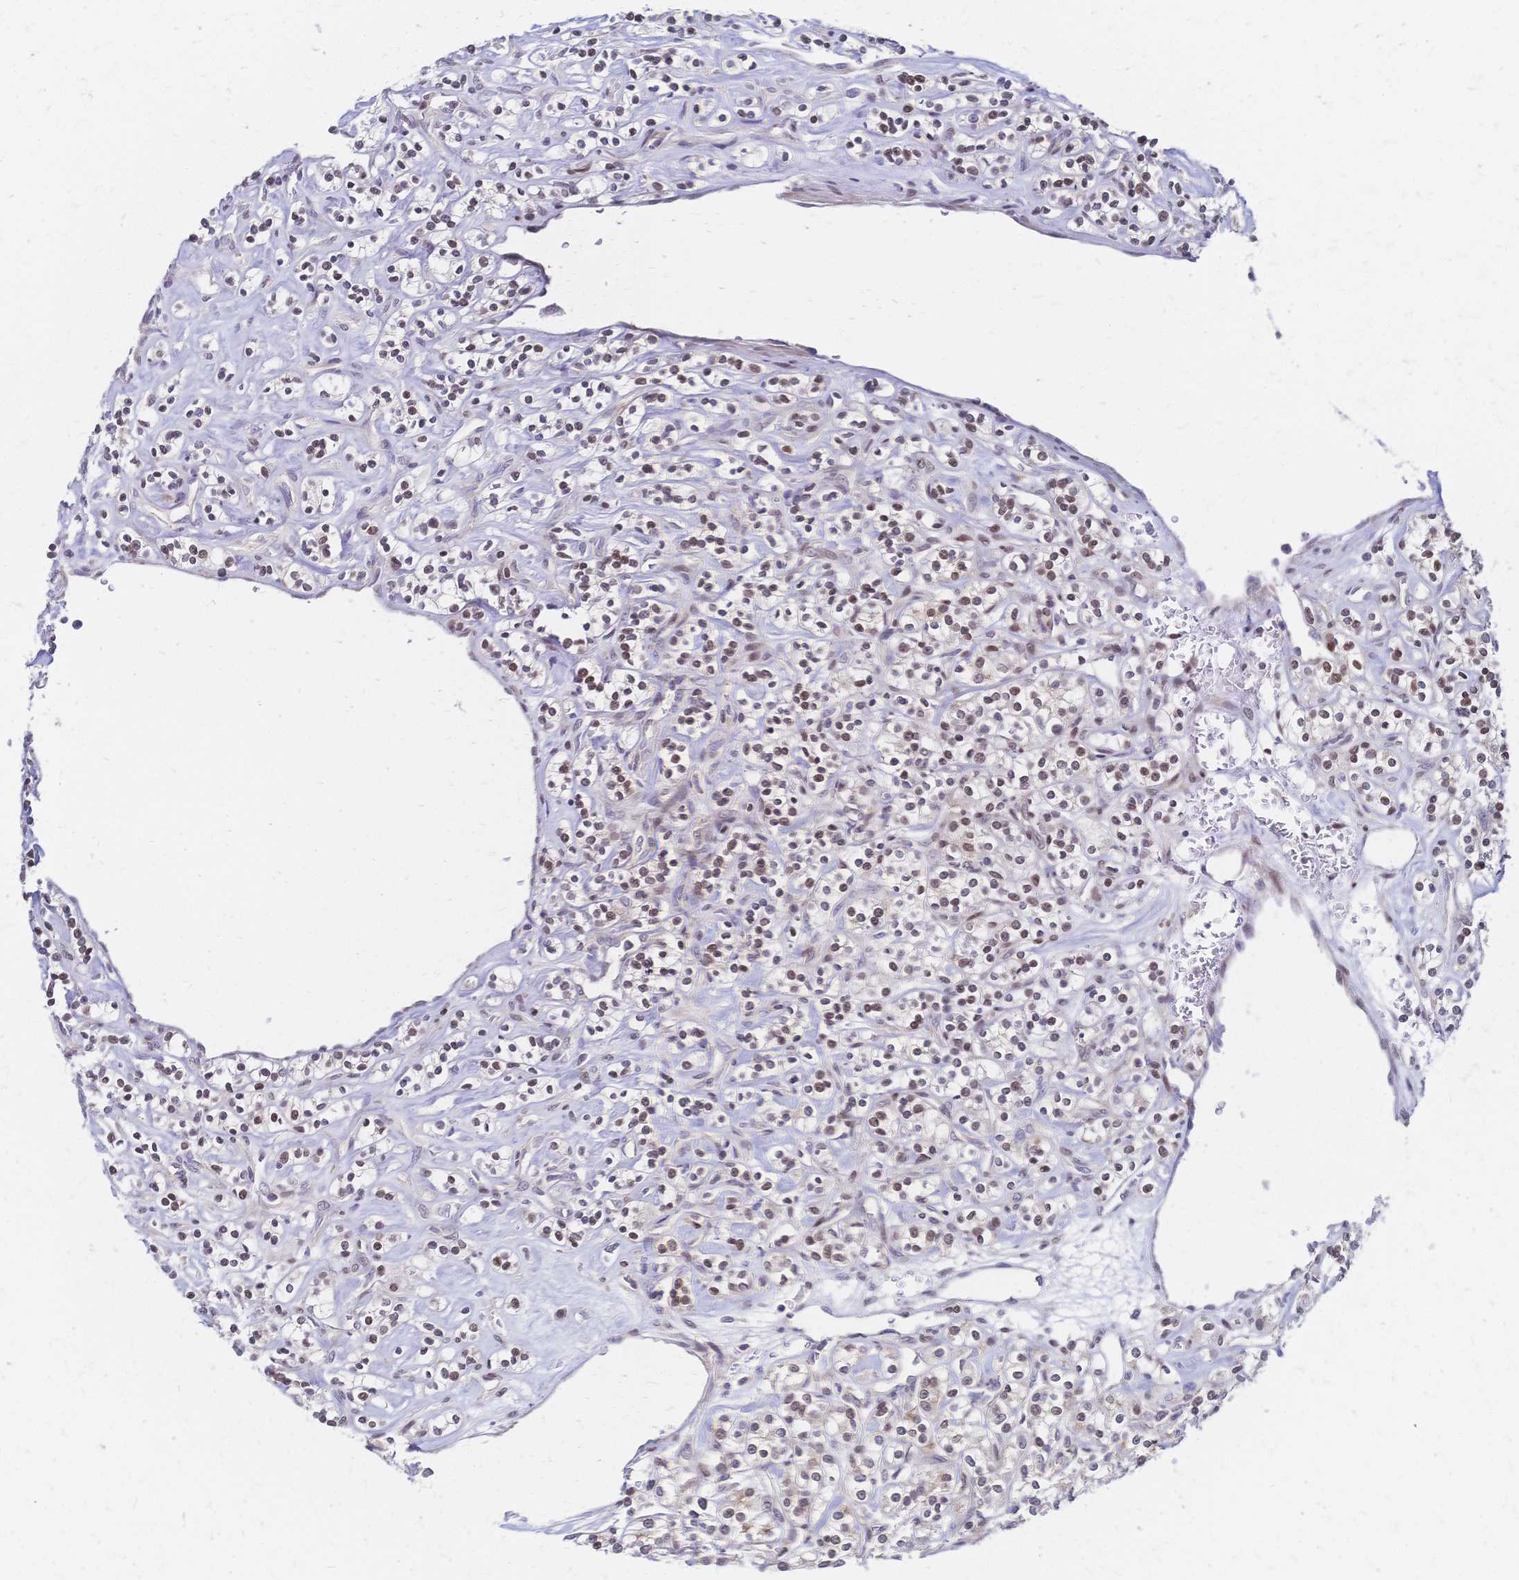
{"staining": {"intensity": "weak", "quantity": "<25%", "location": "nuclear"}, "tissue": "renal cancer", "cell_type": "Tumor cells", "image_type": "cancer", "snomed": [{"axis": "morphology", "description": "Adenocarcinoma, NOS"}, {"axis": "topography", "description": "Kidney"}], "caption": "DAB immunohistochemical staining of human adenocarcinoma (renal) demonstrates no significant expression in tumor cells.", "gene": "CBX7", "patient": {"sex": "male", "age": 77}}